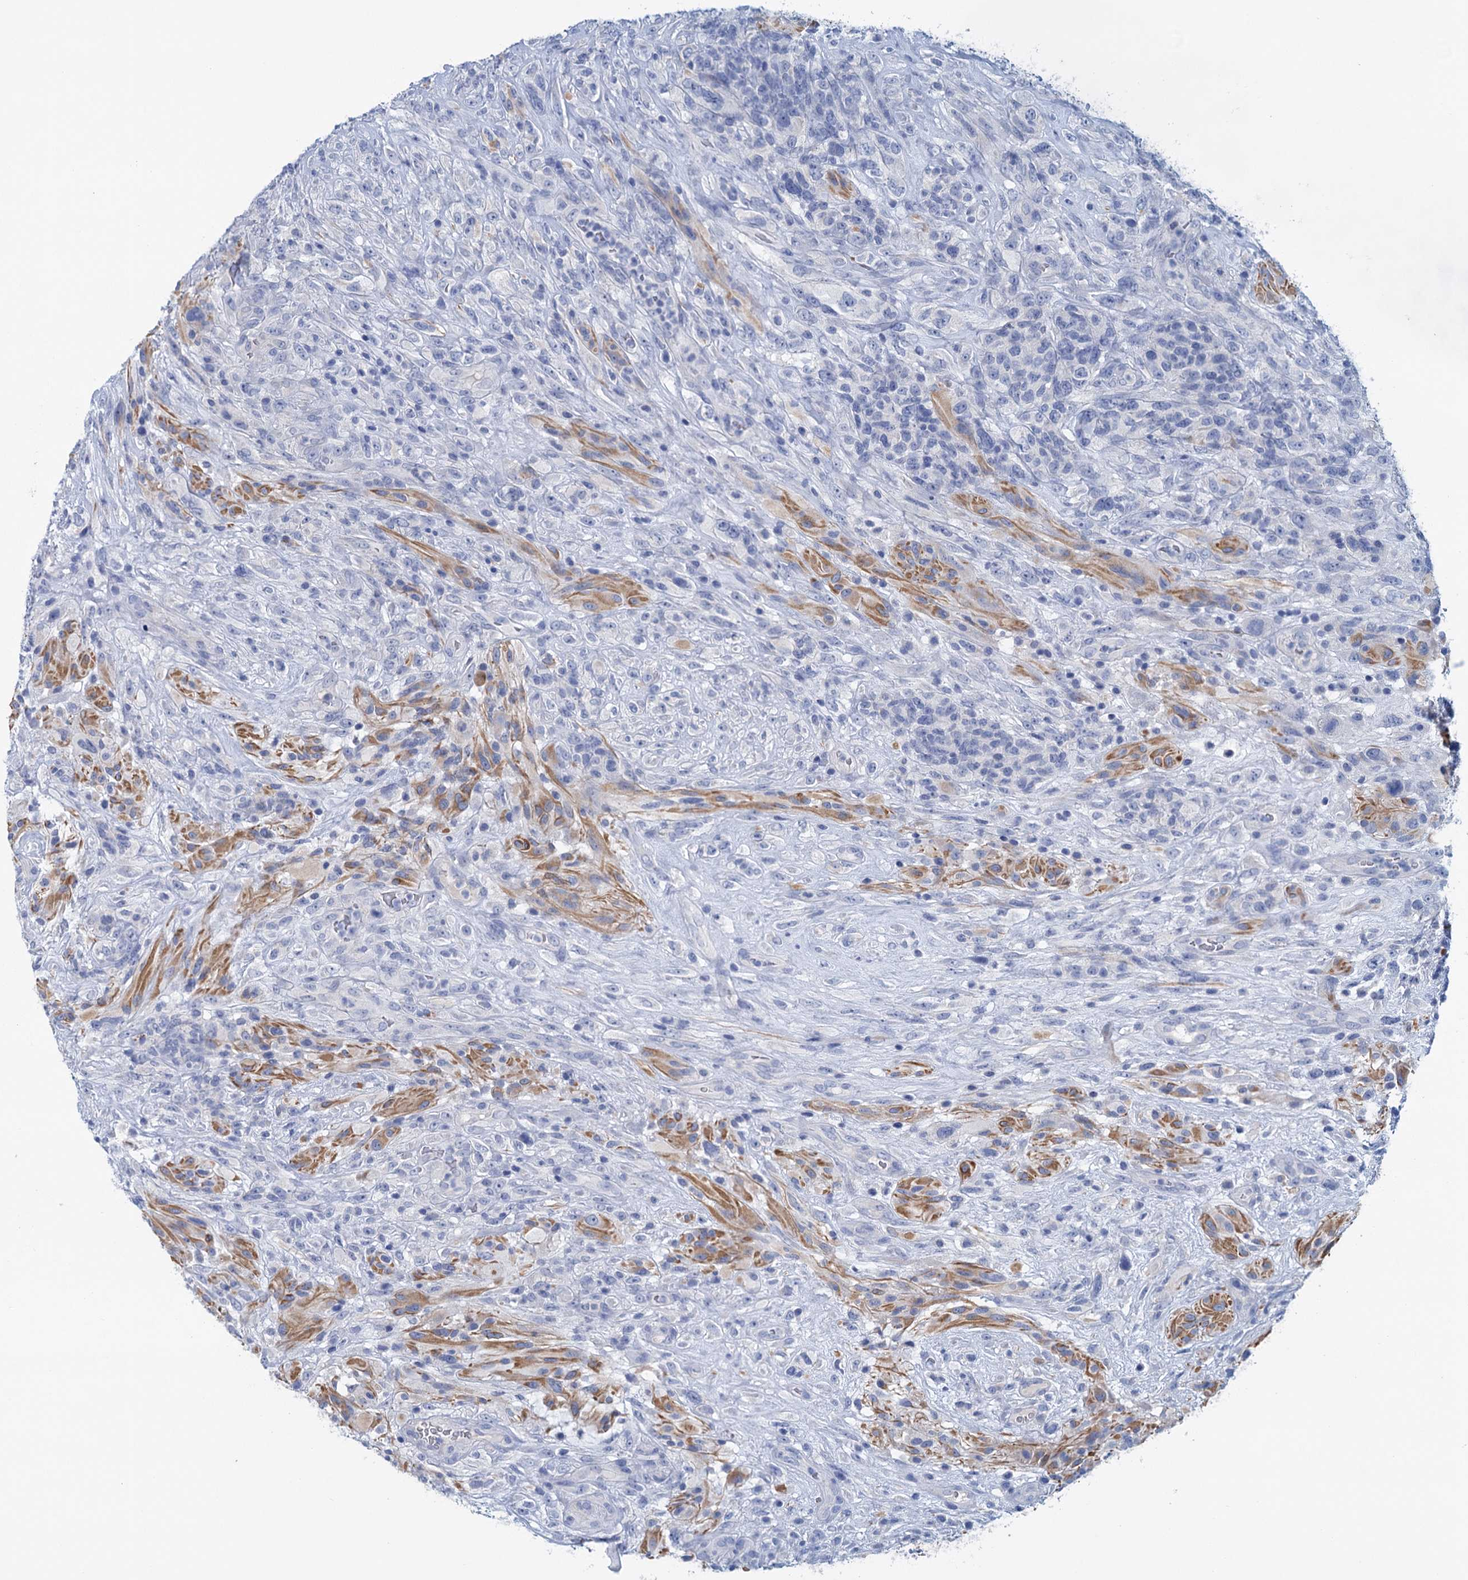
{"staining": {"intensity": "negative", "quantity": "none", "location": "none"}, "tissue": "glioma", "cell_type": "Tumor cells", "image_type": "cancer", "snomed": [{"axis": "morphology", "description": "Glioma, malignant, High grade"}, {"axis": "topography", "description": "Brain"}], "caption": "Immunohistochemistry micrograph of human glioma stained for a protein (brown), which shows no staining in tumor cells.", "gene": "MYOZ3", "patient": {"sex": "male", "age": 61}}